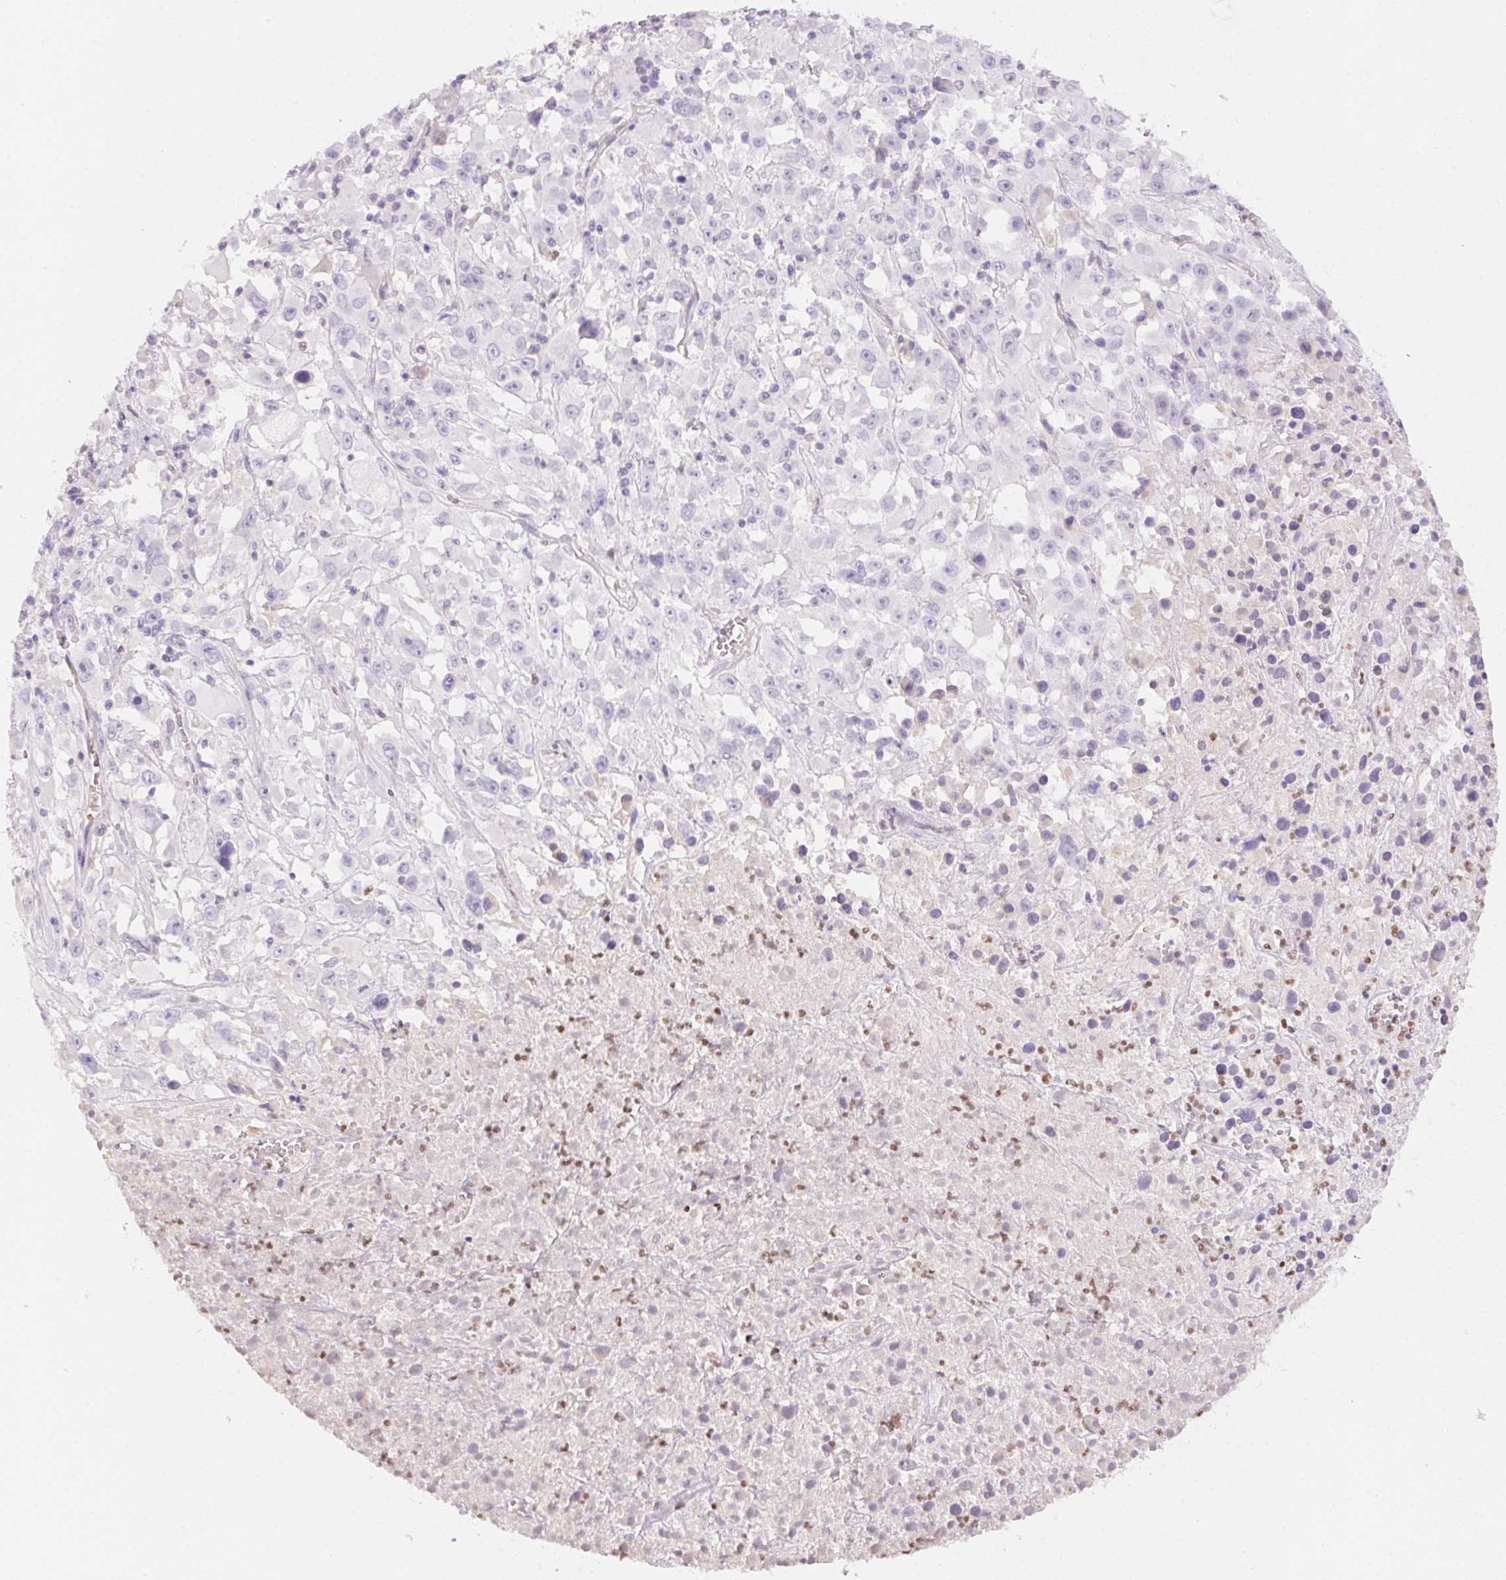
{"staining": {"intensity": "negative", "quantity": "none", "location": "none"}, "tissue": "melanoma", "cell_type": "Tumor cells", "image_type": "cancer", "snomed": [{"axis": "morphology", "description": "Malignant melanoma, Metastatic site"}, {"axis": "topography", "description": "Soft tissue"}], "caption": "There is no significant staining in tumor cells of malignant melanoma (metastatic site).", "gene": "PADI4", "patient": {"sex": "male", "age": 50}}